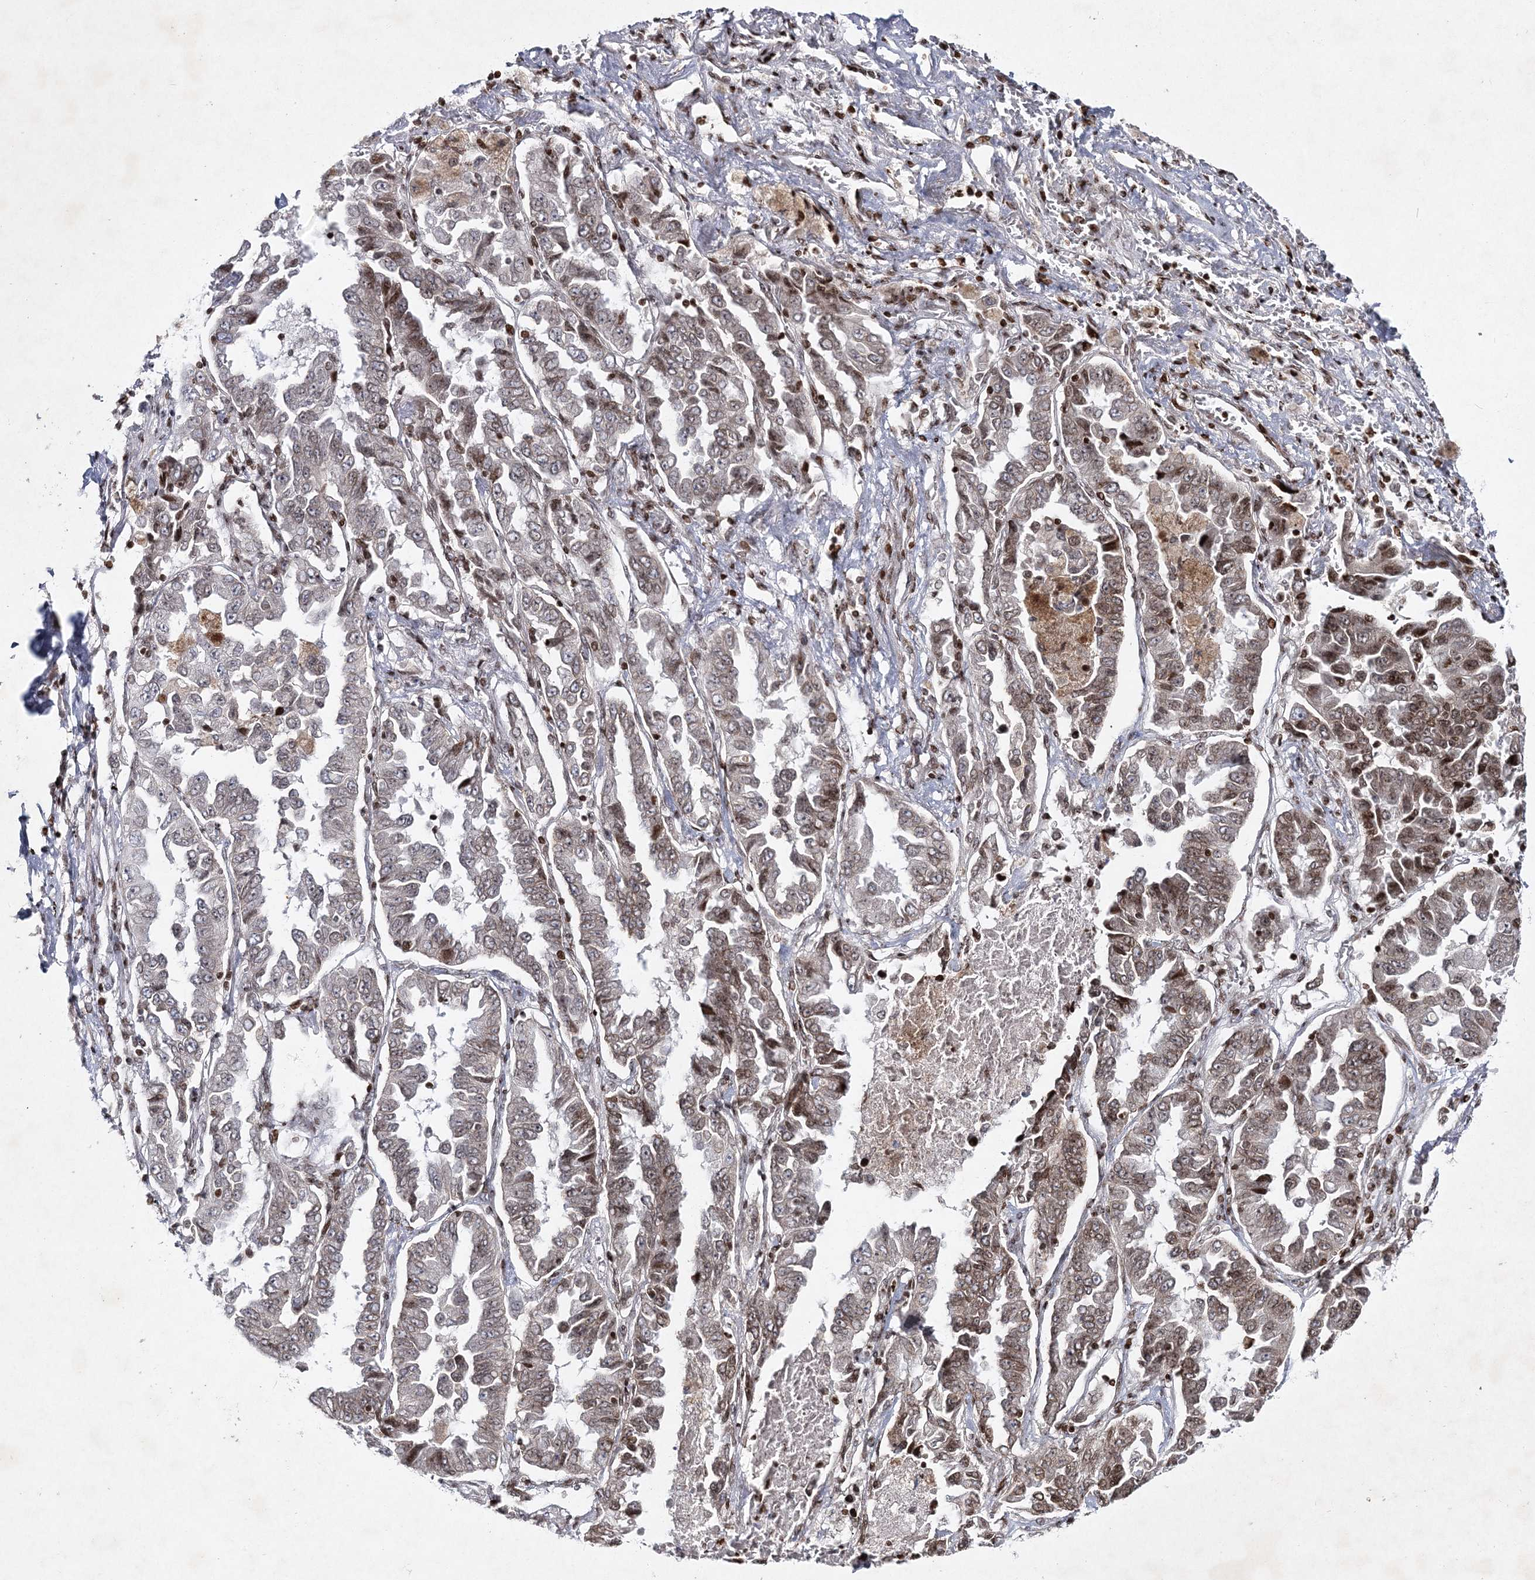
{"staining": {"intensity": "weak", "quantity": "25%-75%", "location": "nuclear"}, "tissue": "lung cancer", "cell_type": "Tumor cells", "image_type": "cancer", "snomed": [{"axis": "morphology", "description": "Adenocarcinoma, NOS"}, {"axis": "topography", "description": "Lung"}], "caption": "A histopathology image of lung adenocarcinoma stained for a protein reveals weak nuclear brown staining in tumor cells.", "gene": "SMIM29", "patient": {"sex": "female", "age": 51}}